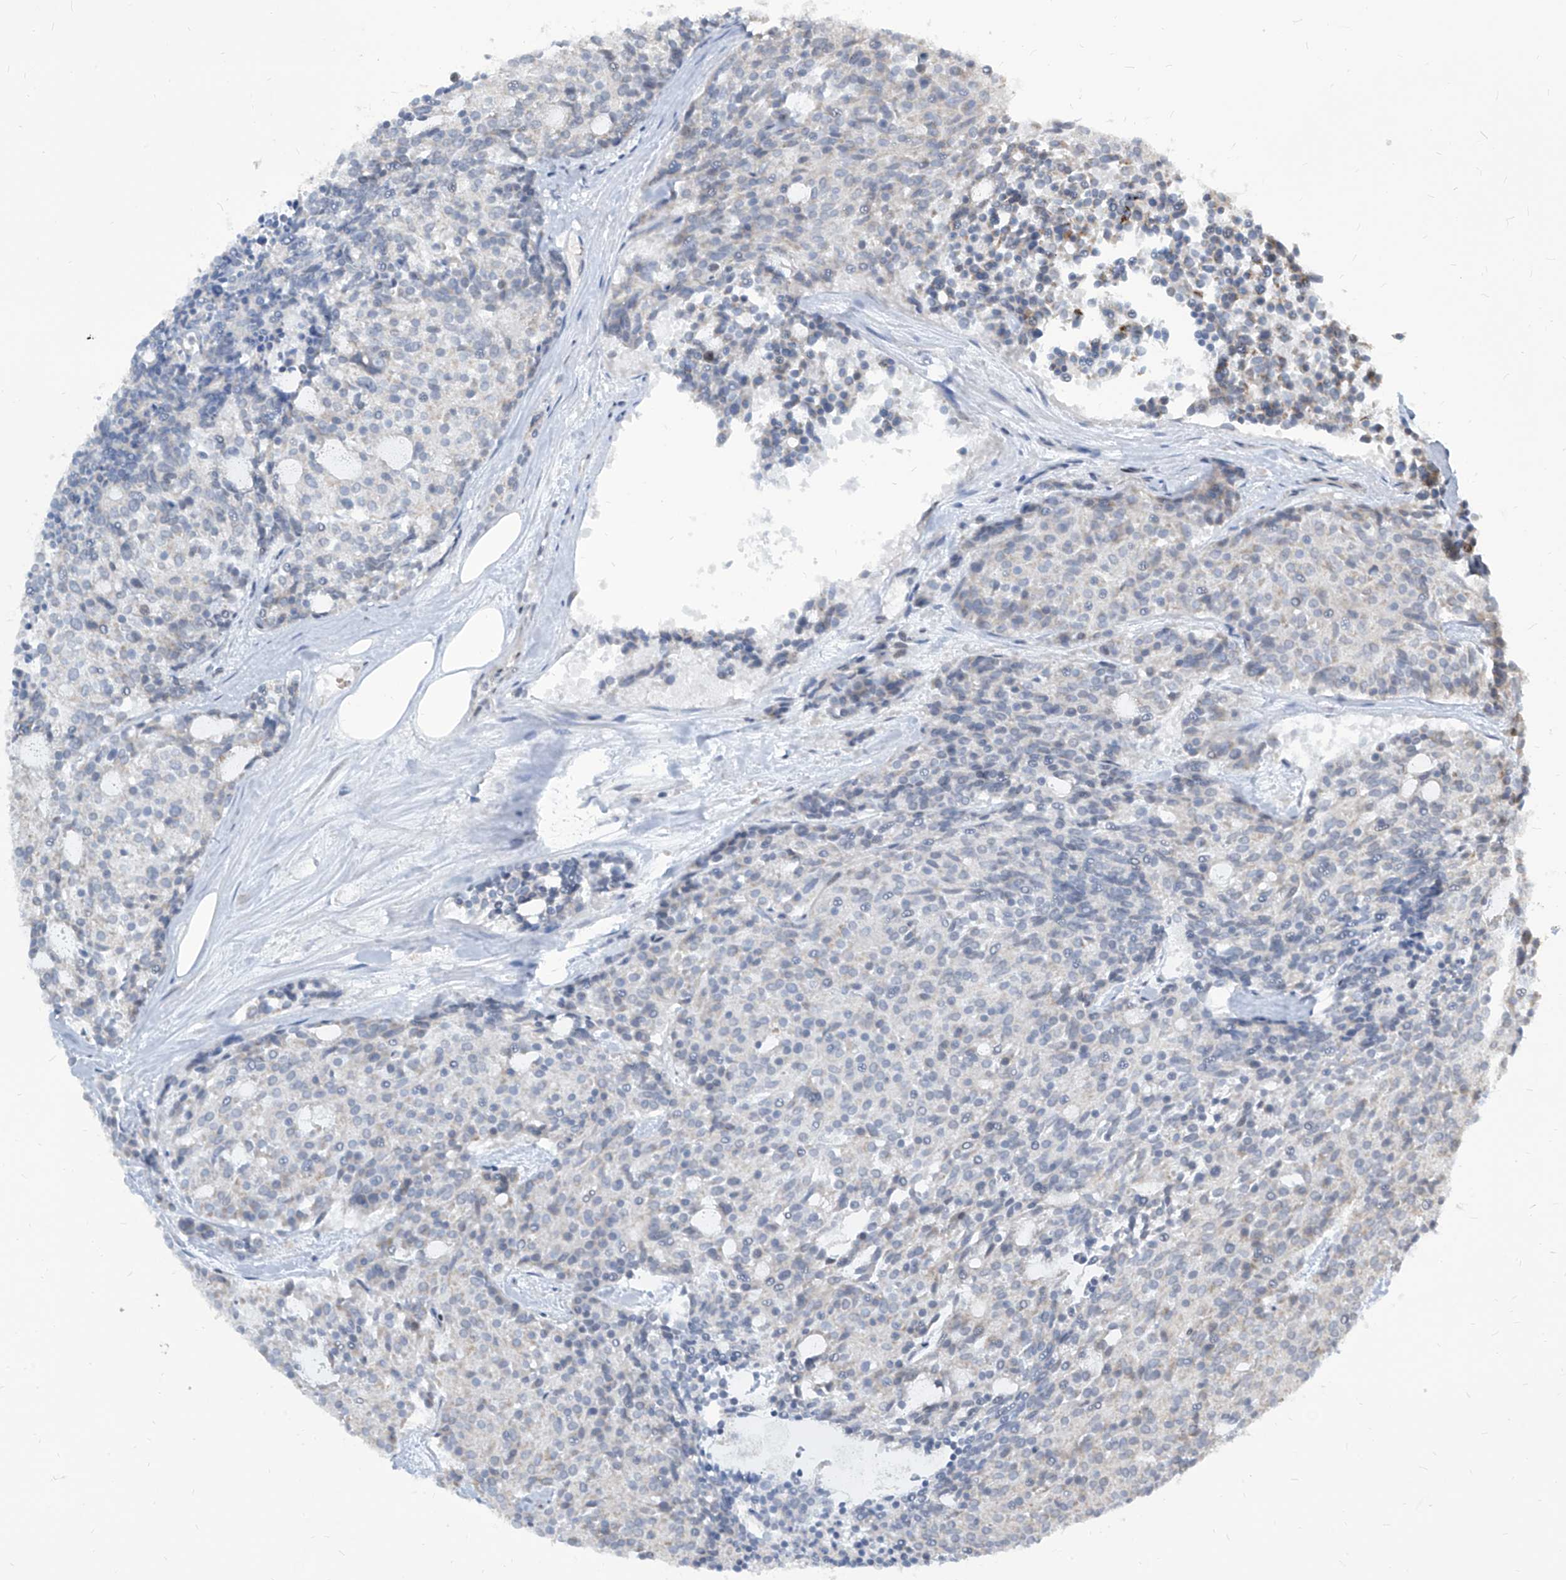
{"staining": {"intensity": "negative", "quantity": "none", "location": "none"}, "tissue": "carcinoid", "cell_type": "Tumor cells", "image_type": "cancer", "snomed": [{"axis": "morphology", "description": "Carcinoid, malignant, NOS"}, {"axis": "topography", "description": "Pancreas"}], "caption": "IHC image of neoplastic tissue: human malignant carcinoid stained with DAB displays no significant protein positivity in tumor cells.", "gene": "IRF2", "patient": {"sex": "female", "age": 54}}